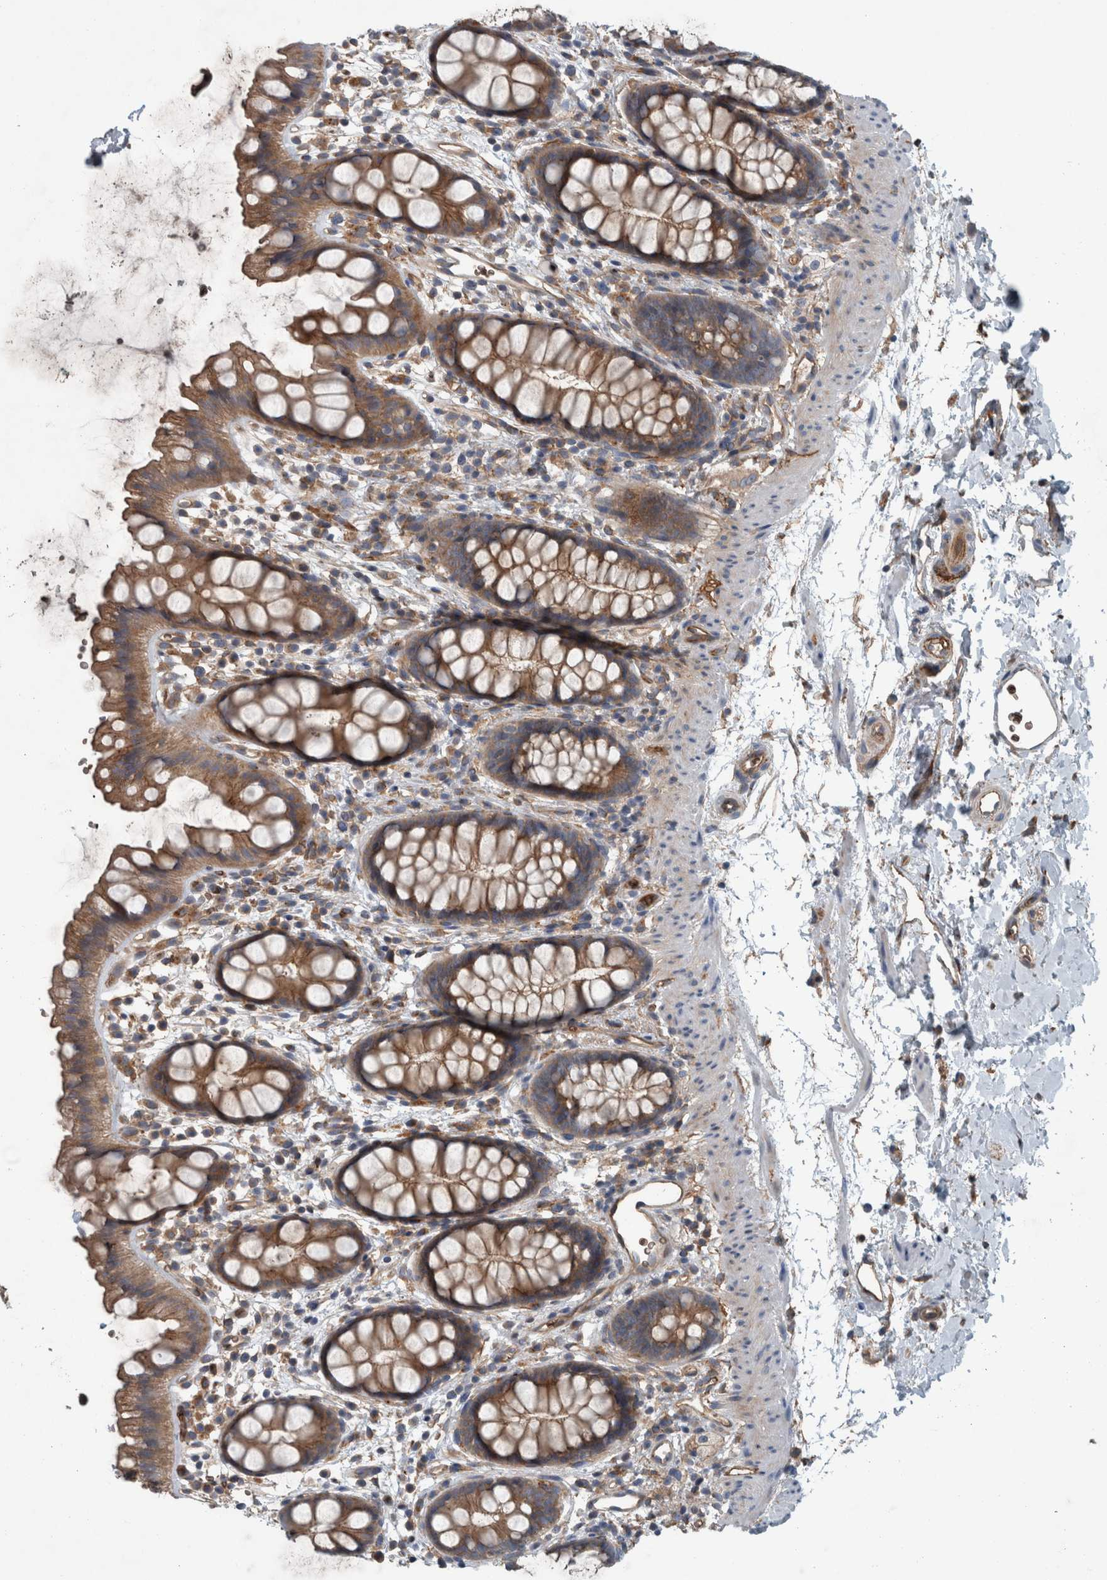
{"staining": {"intensity": "moderate", "quantity": ">75%", "location": "cytoplasmic/membranous"}, "tissue": "rectum", "cell_type": "Glandular cells", "image_type": "normal", "snomed": [{"axis": "morphology", "description": "Normal tissue, NOS"}, {"axis": "topography", "description": "Rectum"}], "caption": "IHC of normal human rectum demonstrates medium levels of moderate cytoplasmic/membranous staining in about >75% of glandular cells. The staining was performed using DAB to visualize the protein expression in brown, while the nuclei were stained in blue with hematoxylin (Magnification: 20x).", "gene": "GLT8D2", "patient": {"sex": "female", "age": 65}}